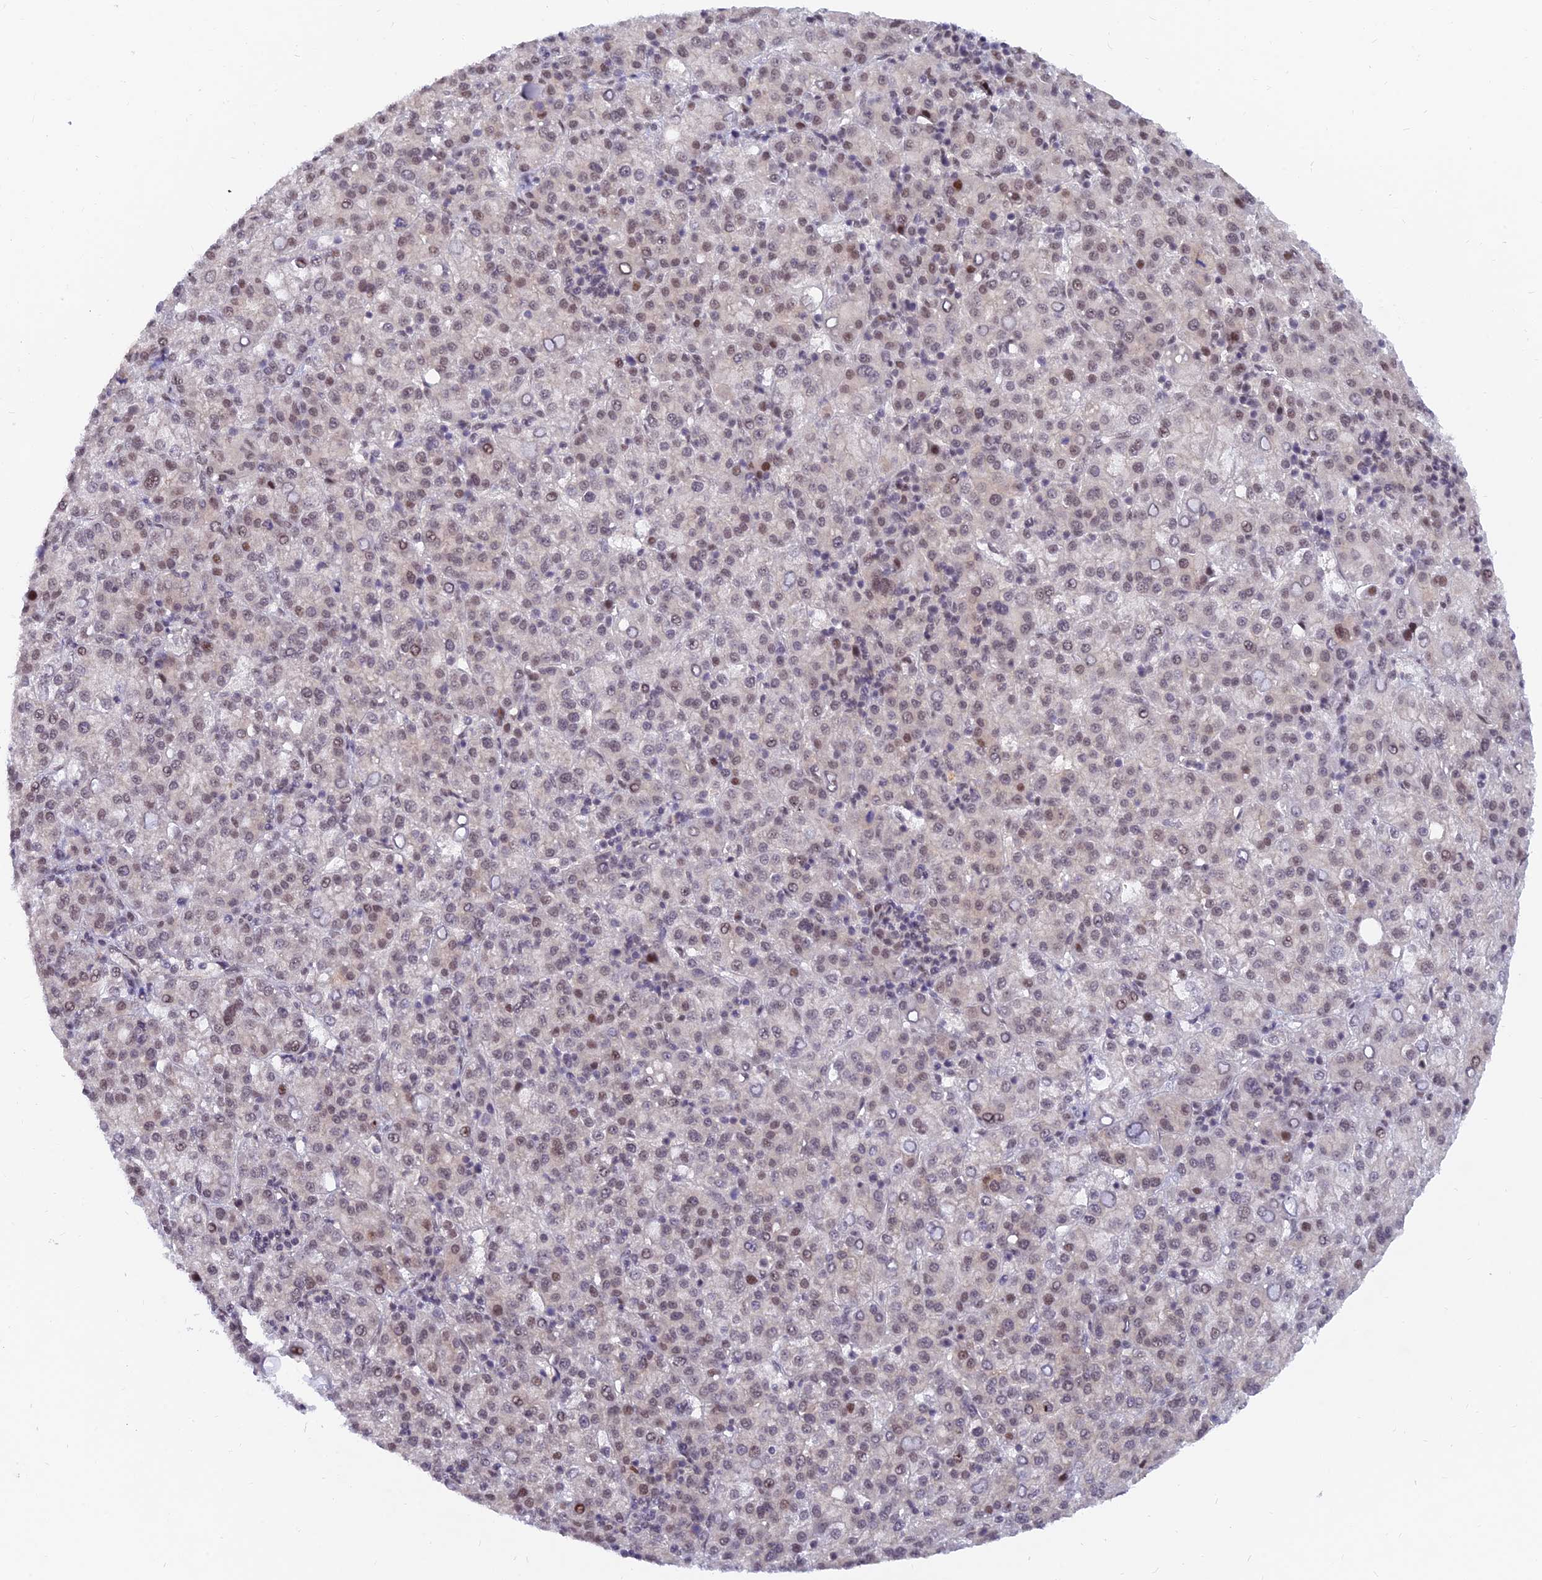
{"staining": {"intensity": "weak", "quantity": ">75%", "location": "nuclear"}, "tissue": "liver cancer", "cell_type": "Tumor cells", "image_type": "cancer", "snomed": [{"axis": "morphology", "description": "Carcinoma, Hepatocellular, NOS"}, {"axis": "topography", "description": "Liver"}], "caption": "Human hepatocellular carcinoma (liver) stained with a brown dye reveals weak nuclear positive positivity in approximately >75% of tumor cells.", "gene": "DPY30", "patient": {"sex": "female", "age": 58}}